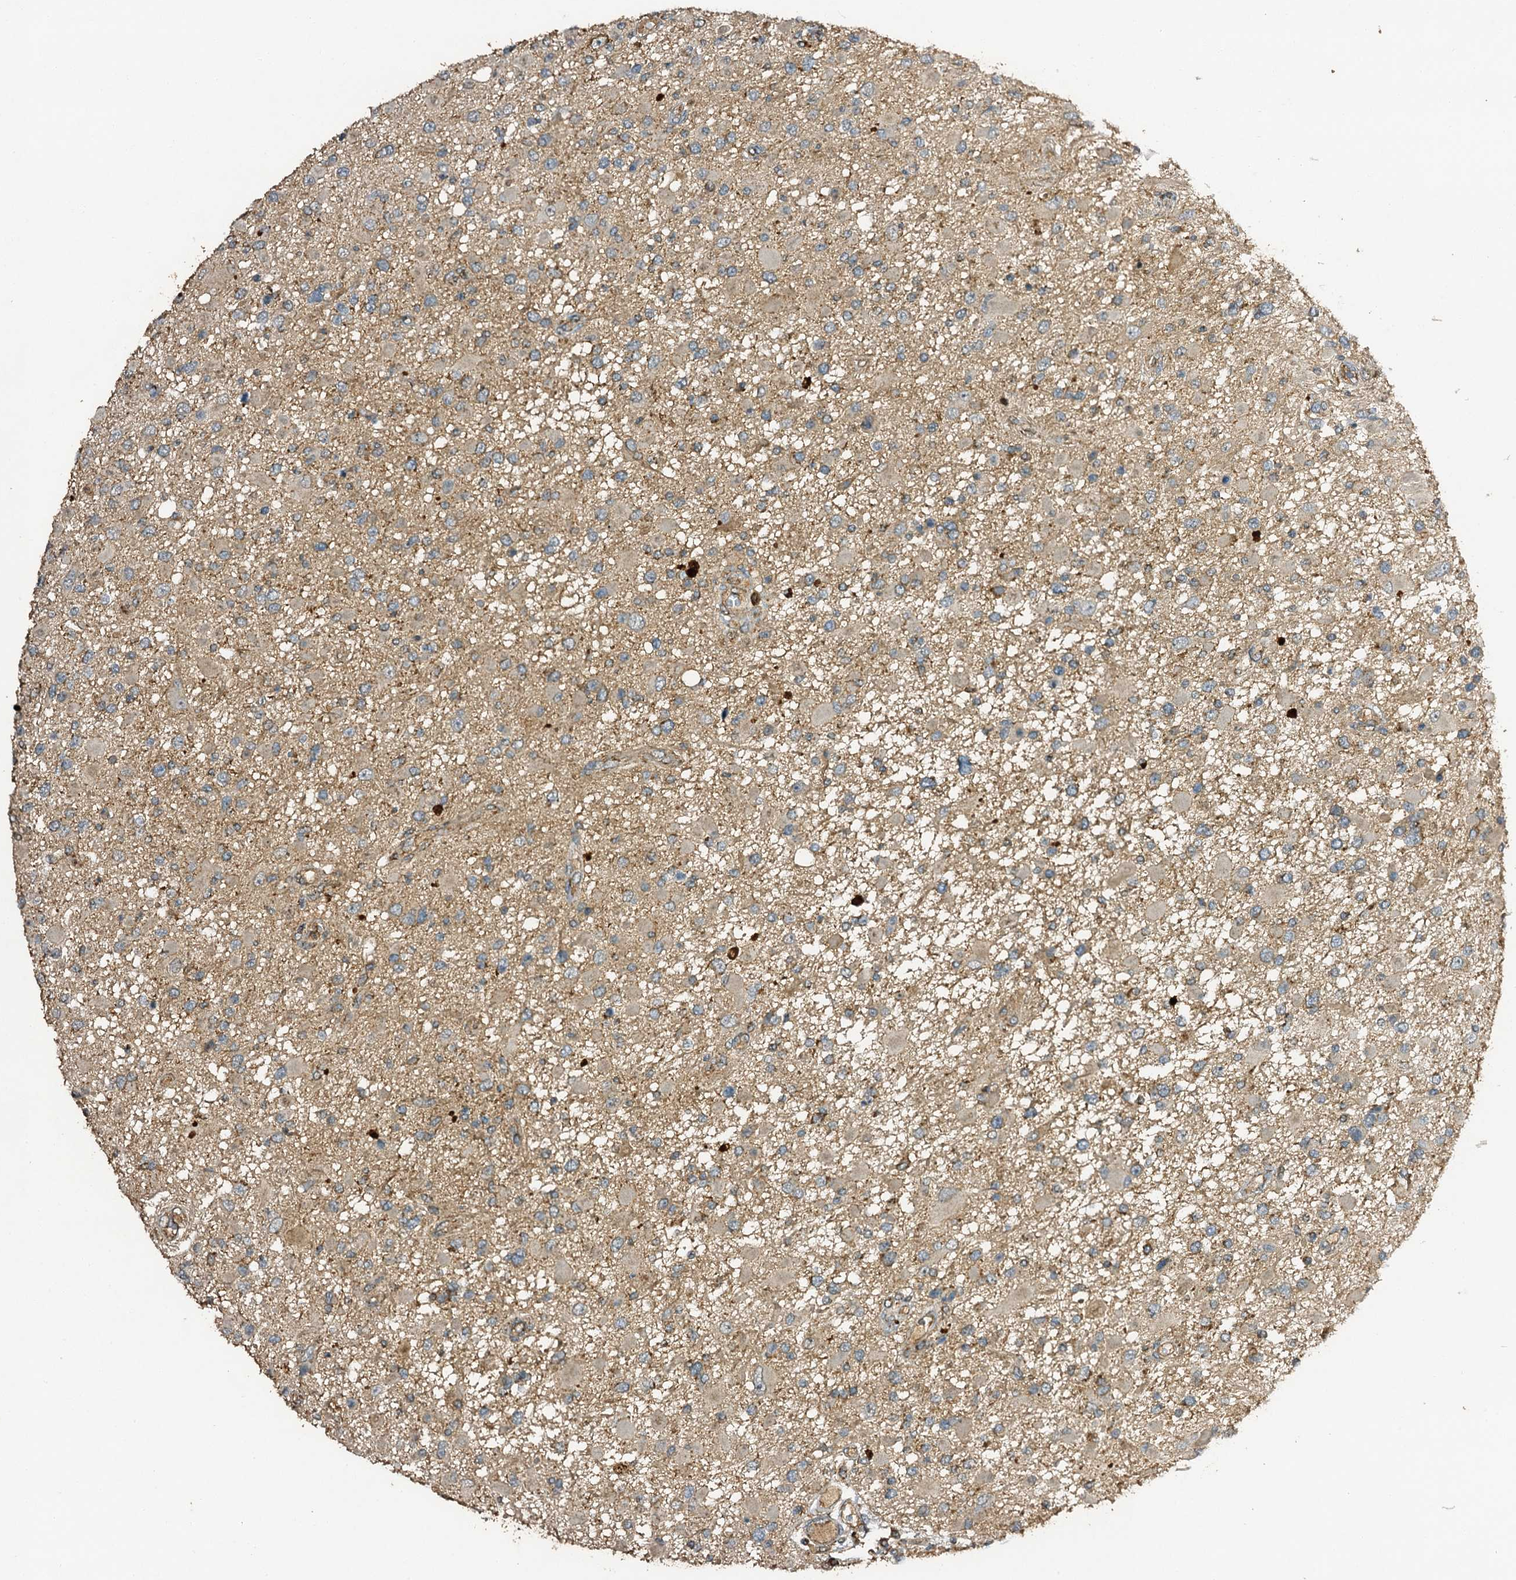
{"staining": {"intensity": "negative", "quantity": "none", "location": "none"}, "tissue": "glioma", "cell_type": "Tumor cells", "image_type": "cancer", "snomed": [{"axis": "morphology", "description": "Glioma, malignant, High grade"}, {"axis": "topography", "description": "Brain"}], "caption": "A high-resolution image shows IHC staining of high-grade glioma (malignant), which reveals no significant staining in tumor cells.", "gene": "NDUFA13", "patient": {"sex": "male", "age": 53}}